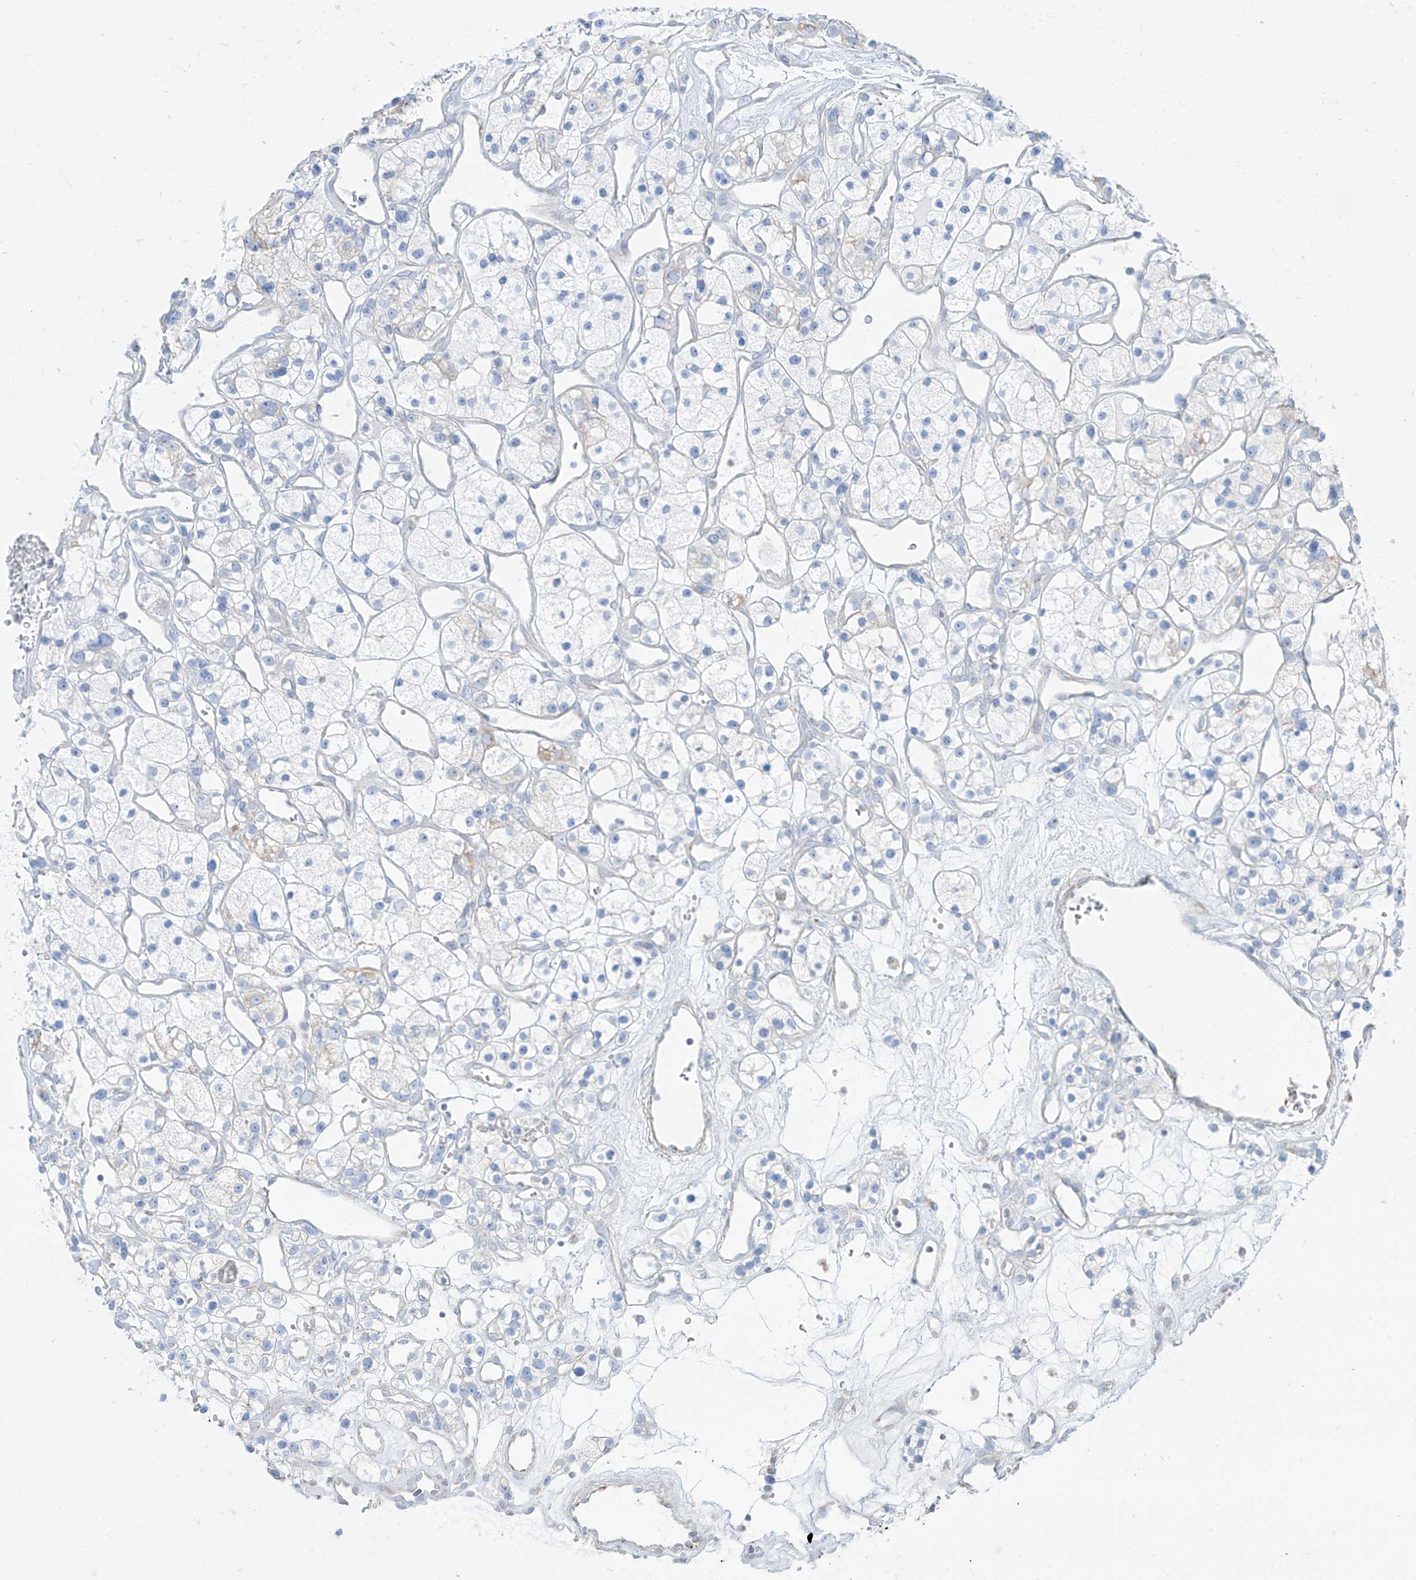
{"staining": {"intensity": "negative", "quantity": "none", "location": "none"}, "tissue": "renal cancer", "cell_type": "Tumor cells", "image_type": "cancer", "snomed": [{"axis": "morphology", "description": "Adenocarcinoma, NOS"}, {"axis": "topography", "description": "Kidney"}], "caption": "This is an IHC micrograph of renal cancer (adenocarcinoma). There is no staining in tumor cells.", "gene": "SLC26A3", "patient": {"sex": "female", "age": 57}}